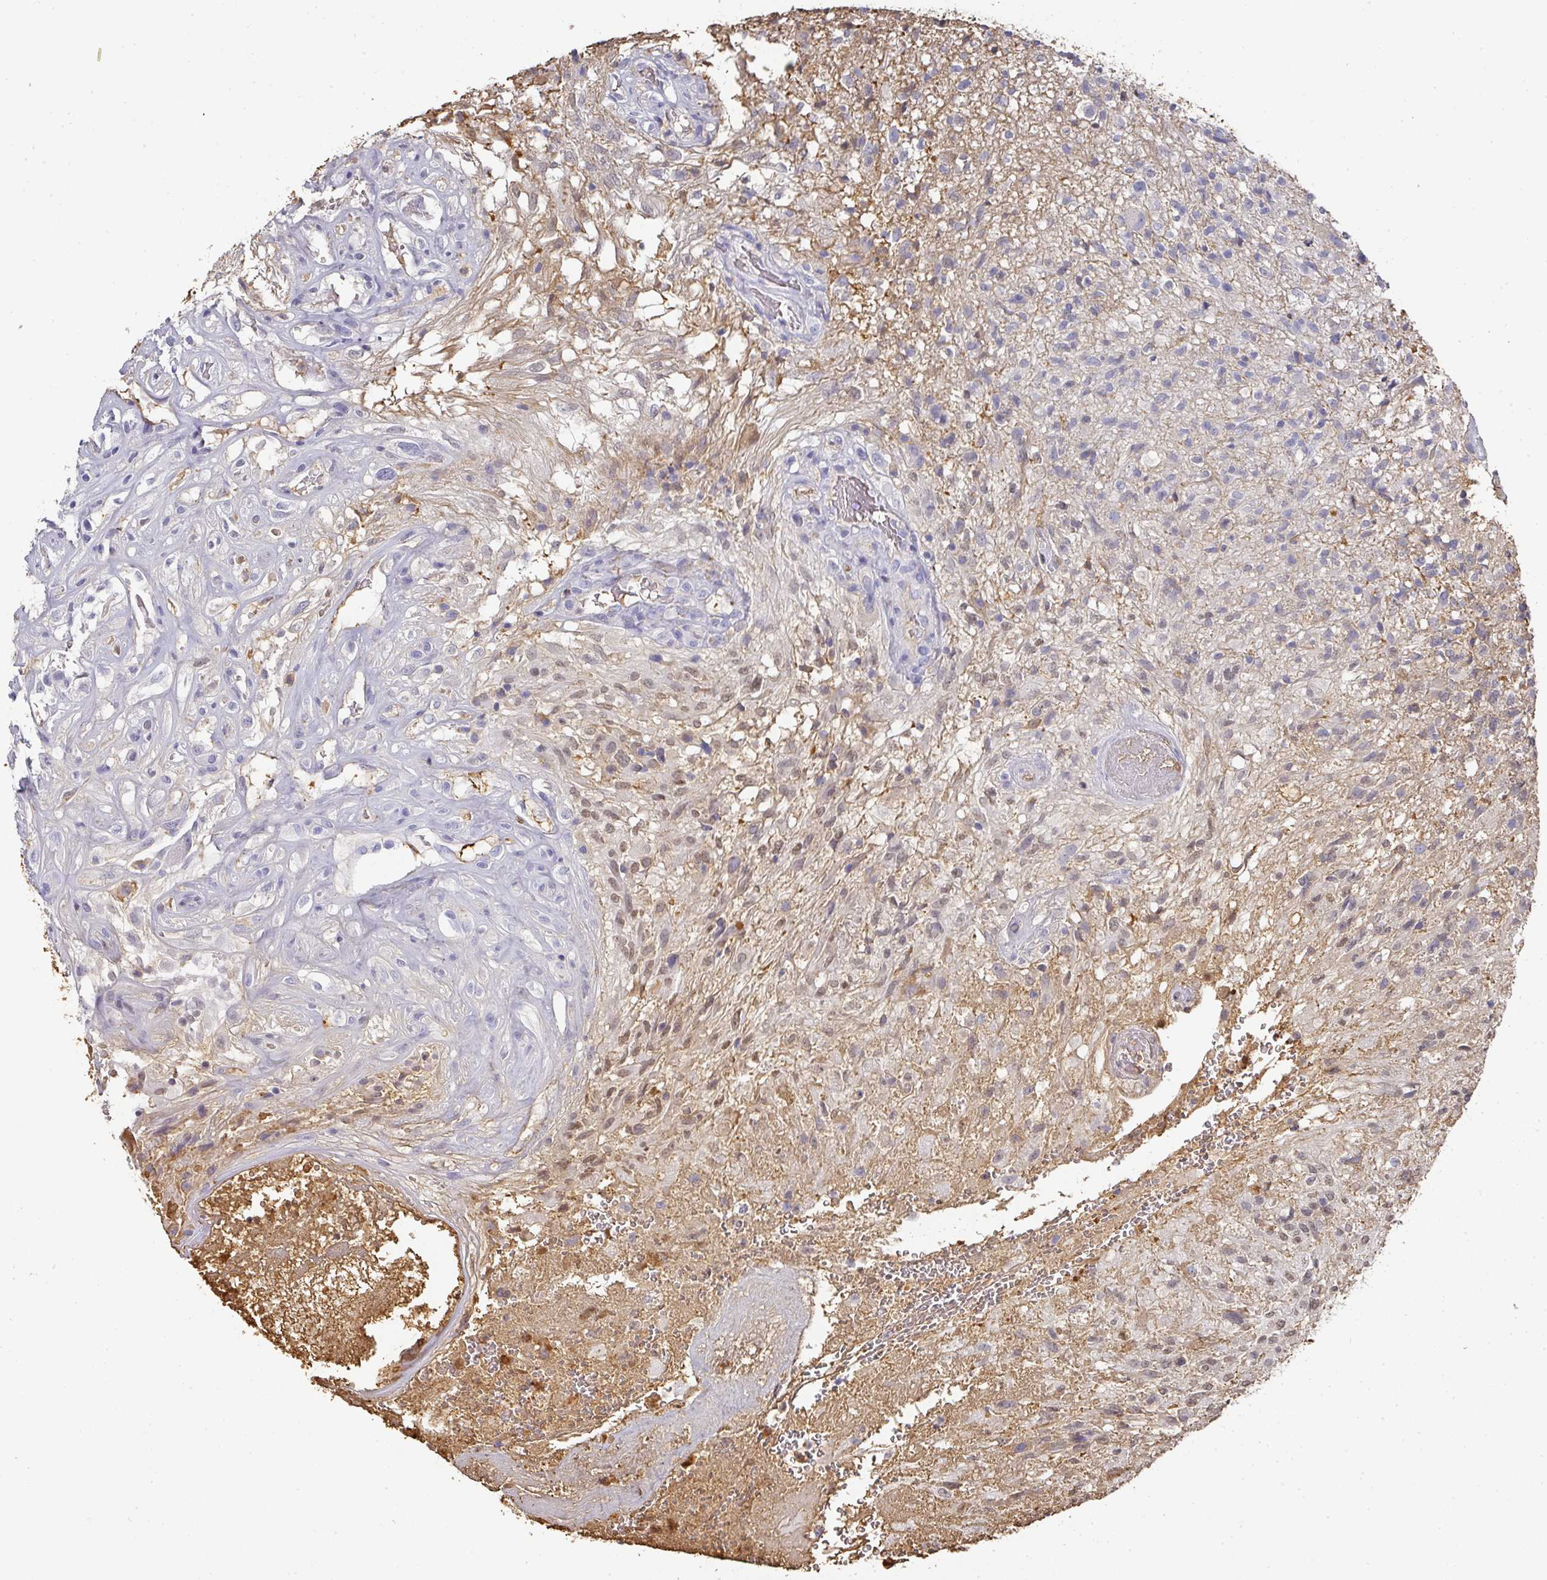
{"staining": {"intensity": "negative", "quantity": "none", "location": "none"}, "tissue": "glioma", "cell_type": "Tumor cells", "image_type": "cancer", "snomed": [{"axis": "morphology", "description": "Glioma, malignant, High grade"}, {"axis": "topography", "description": "Brain"}], "caption": "Human malignant high-grade glioma stained for a protein using immunohistochemistry (IHC) displays no expression in tumor cells.", "gene": "ALB", "patient": {"sex": "male", "age": 56}}